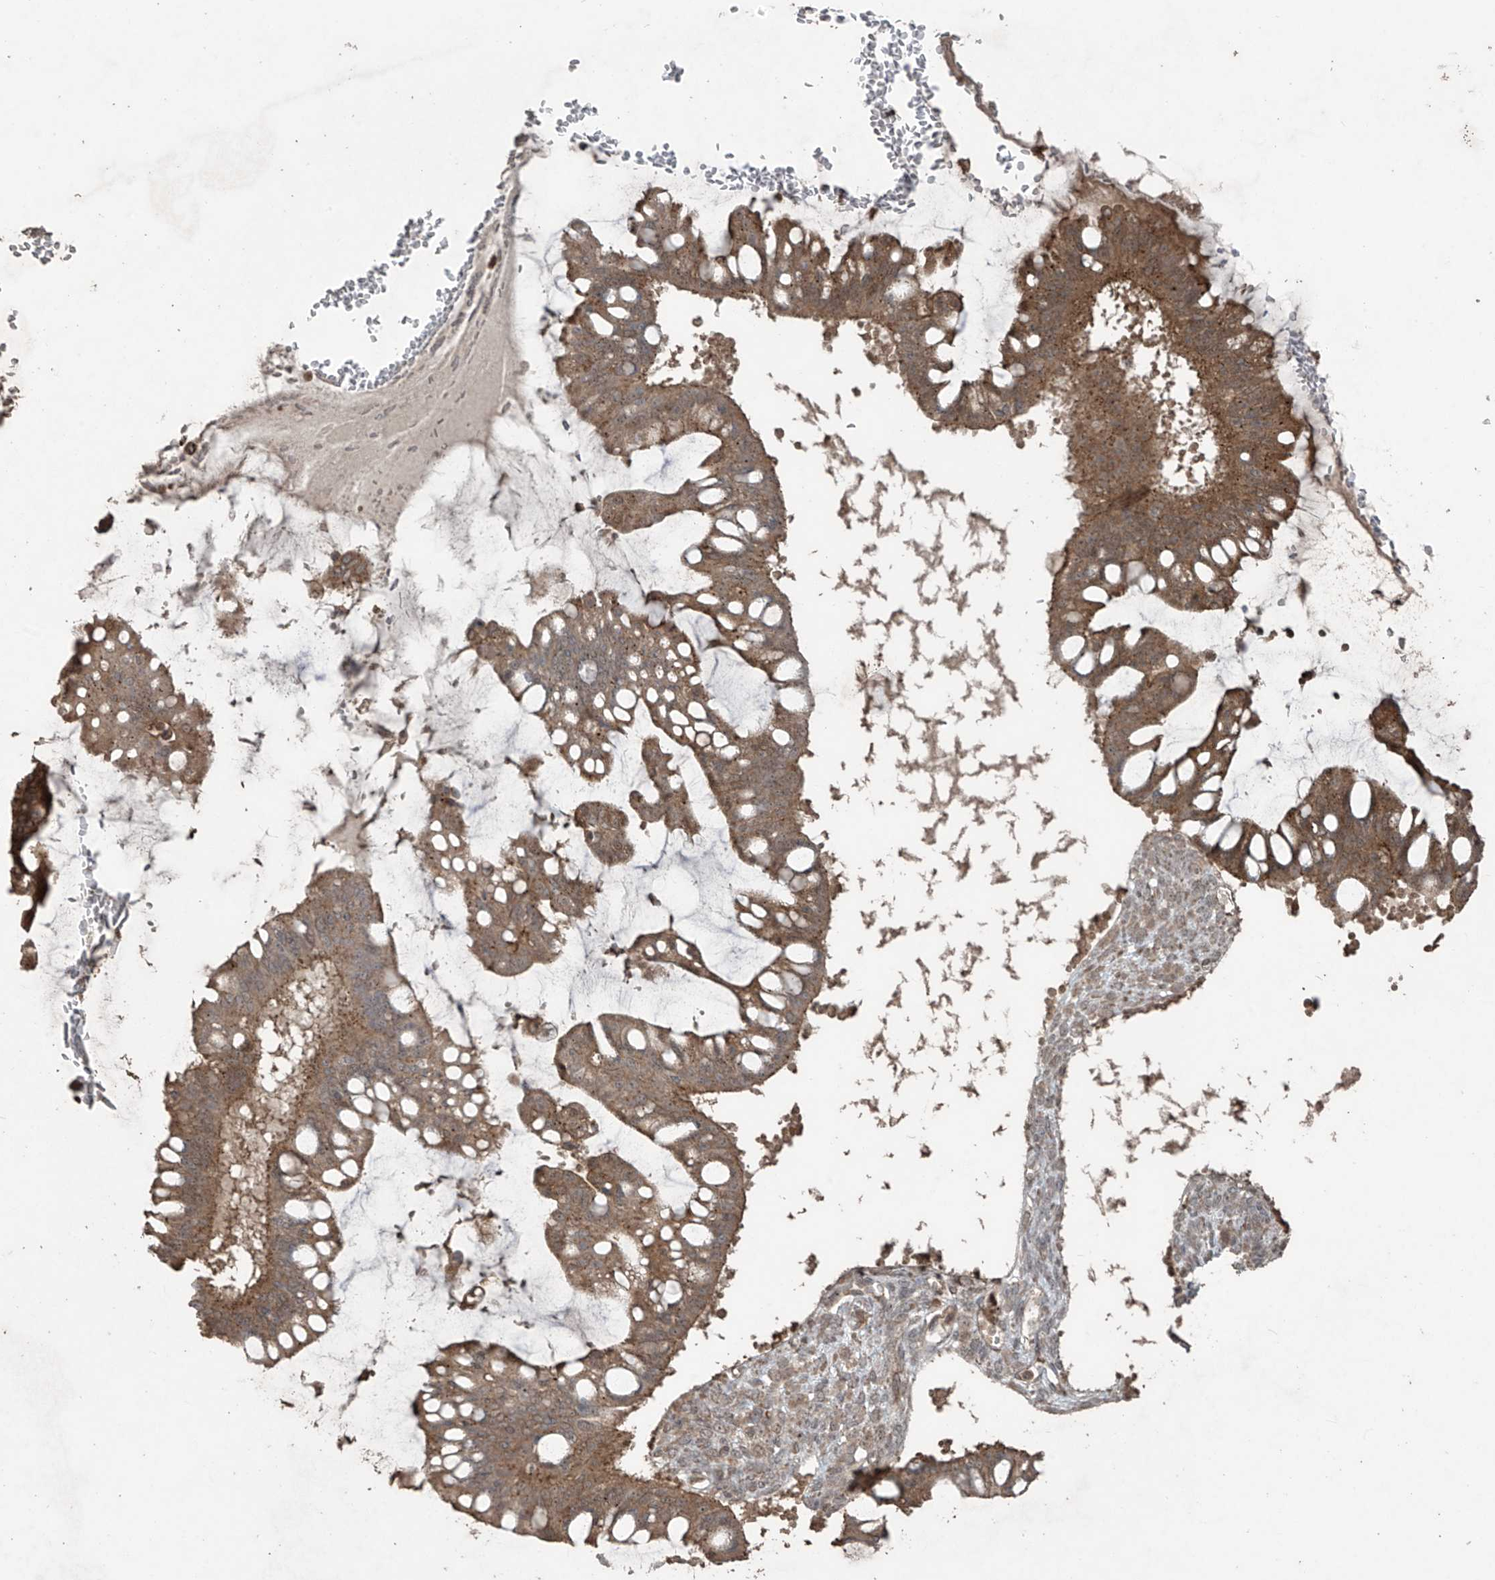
{"staining": {"intensity": "moderate", "quantity": ">75%", "location": "cytoplasmic/membranous"}, "tissue": "ovarian cancer", "cell_type": "Tumor cells", "image_type": "cancer", "snomed": [{"axis": "morphology", "description": "Cystadenocarcinoma, mucinous, NOS"}, {"axis": "topography", "description": "Ovary"}], "caption": "Ovarian cancer stained with DAB (3,3'-diaminobenzidine) immunohistochemistry exhibits medium levels of moderate cytoplasmic/membranous staining in about >75% of tumor cells. (IHC, brightfield microscopy, high magnification).", "gene": "PGPEP1", "patient": {"sex": "female", "age": 73}}